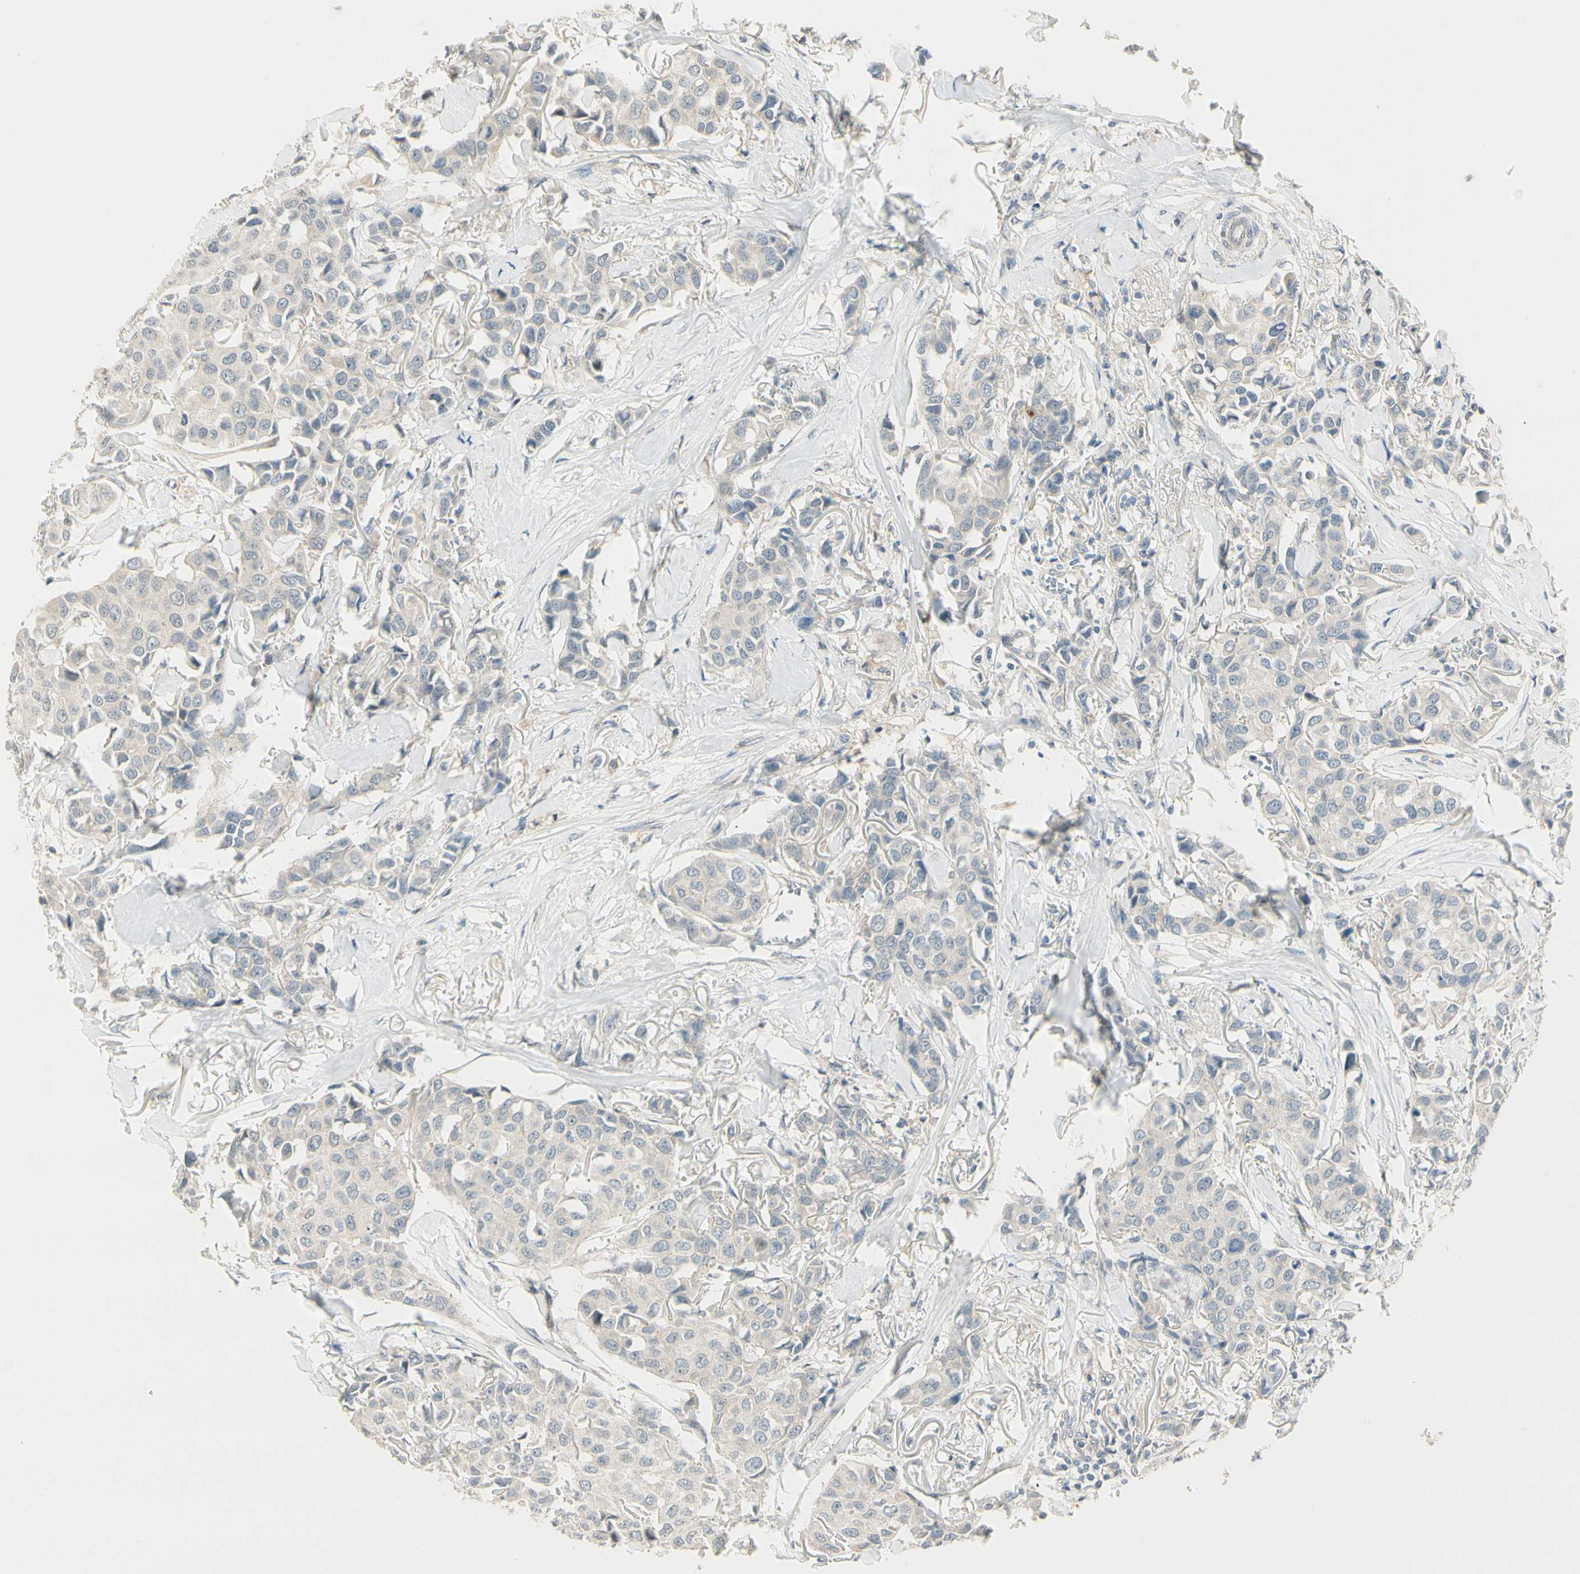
{"staining": {"intensity": "negative", "quantity": "none", "location": "none"}, "tissue": "breast cancer", "cell_type": "Tumor cells", "image_type": "cancer", "snomed": [{"axis": "morphology", "description": "Duct carcinoma"}, {"axis": "topography", "description": "Breast"}], "caption": "The immunohistochemistry photomicrograph has no significant staining in tumor cells of breast cancer tissue.", "gene": "PCDHB15", "patient": {"sex": "female", "age": 80}}